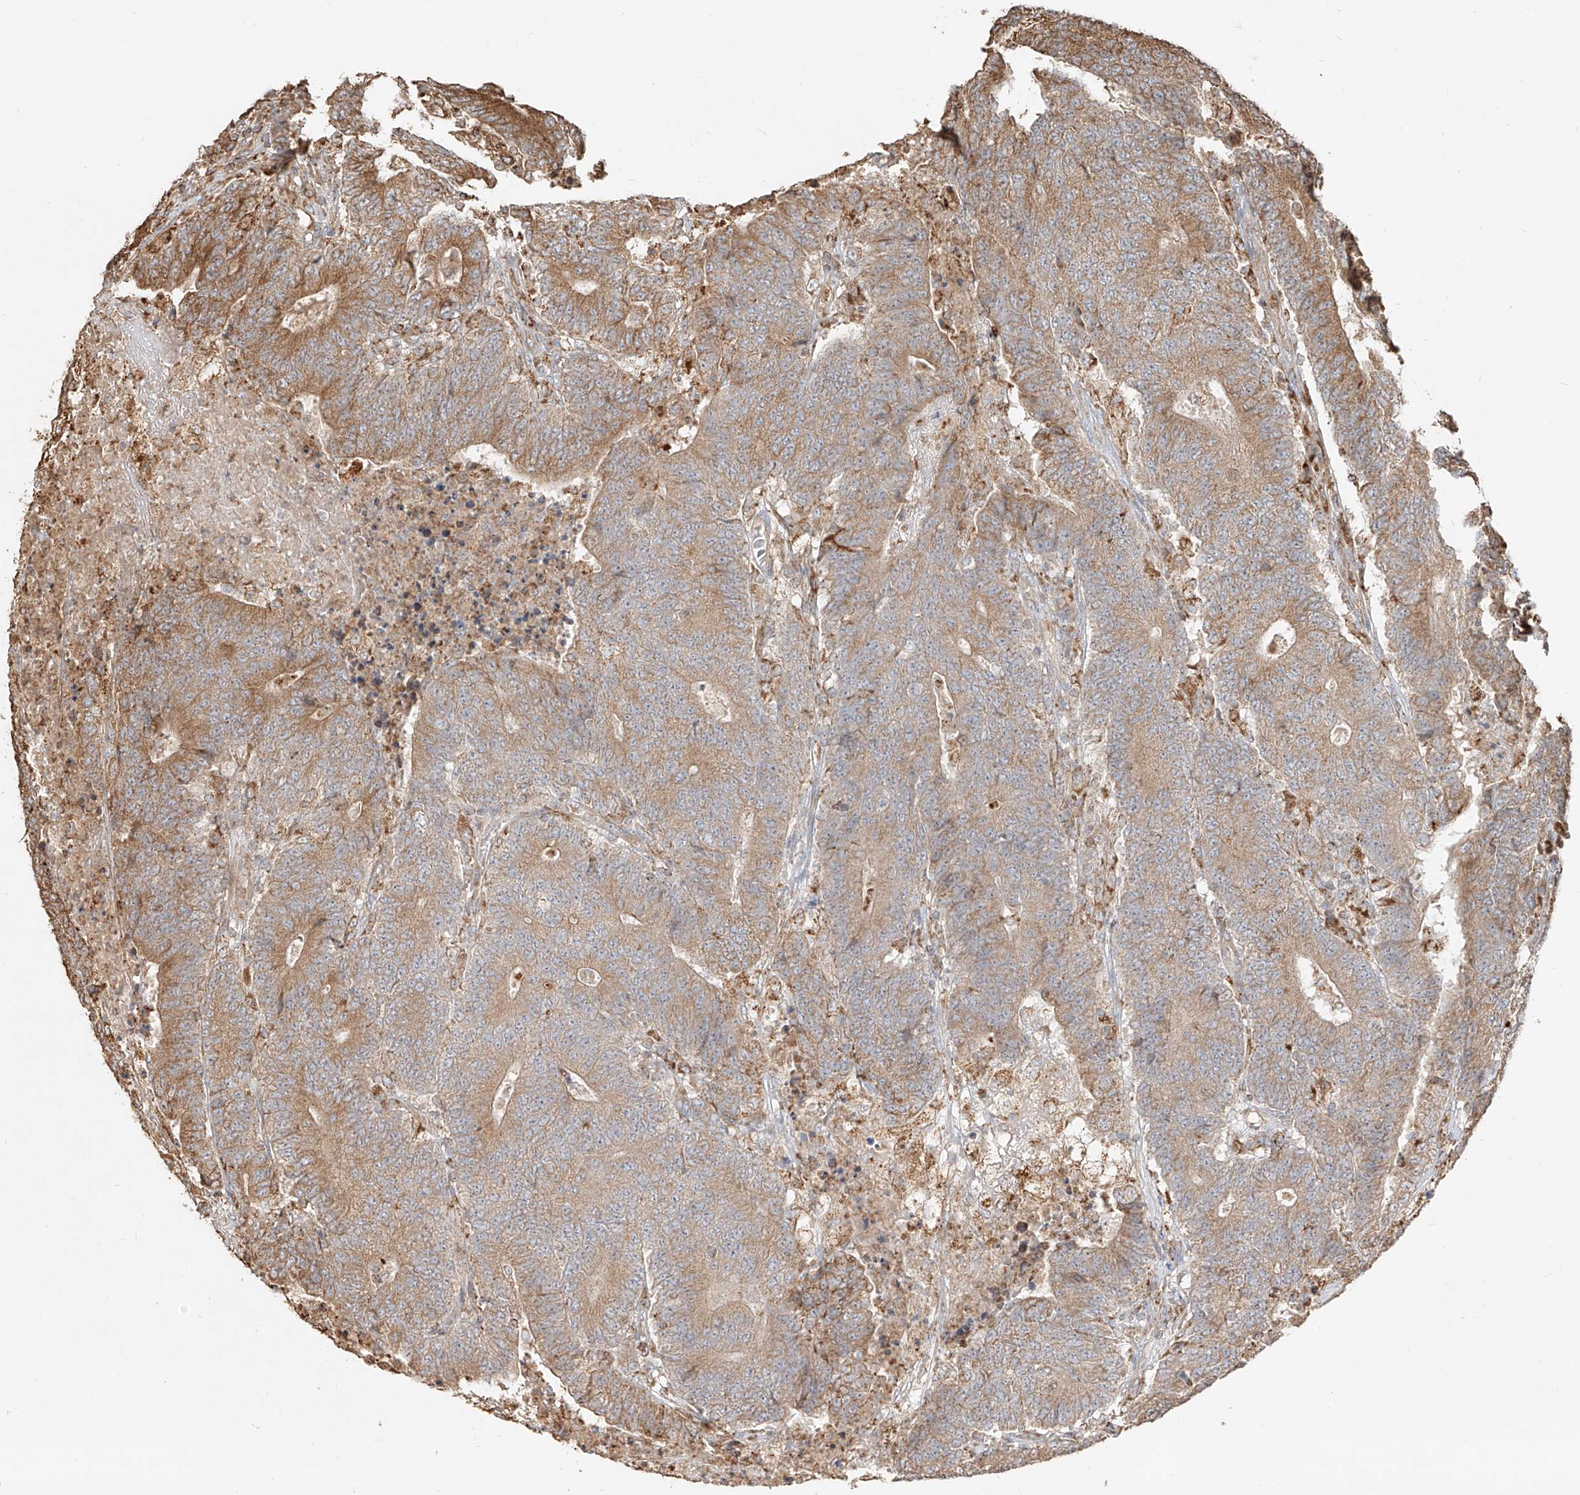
{"staining": {"intensity": "moderate", "quantity": ">75%", "location": "cytoplasmic/membranous"}, "tissue": "colorectal cancer", "cell_type": "Tumor cells", "image_type": "cancer", "snomed": [{"axis": "morphology", "description": "Normal tissue, NOS"}, {"axis": "morphology", "description": "Adenocarcinoma, NOS"}, {"axis": "topography", "description": "Colon"}], "caption": "Immunohistochemistry (IHC) photomicrograph of neoplastic tissue: colorectal cancer (adenocarcinoma) stained using IHC exhibits medium levels of moderate protein expression localized specifically in the cytoplasmic/membranous of tumor cells, appearing as a cytoplasmic/membranous brown color.", "gene": "EFNB1", "patient": {"sex": "female", "age": 75}}